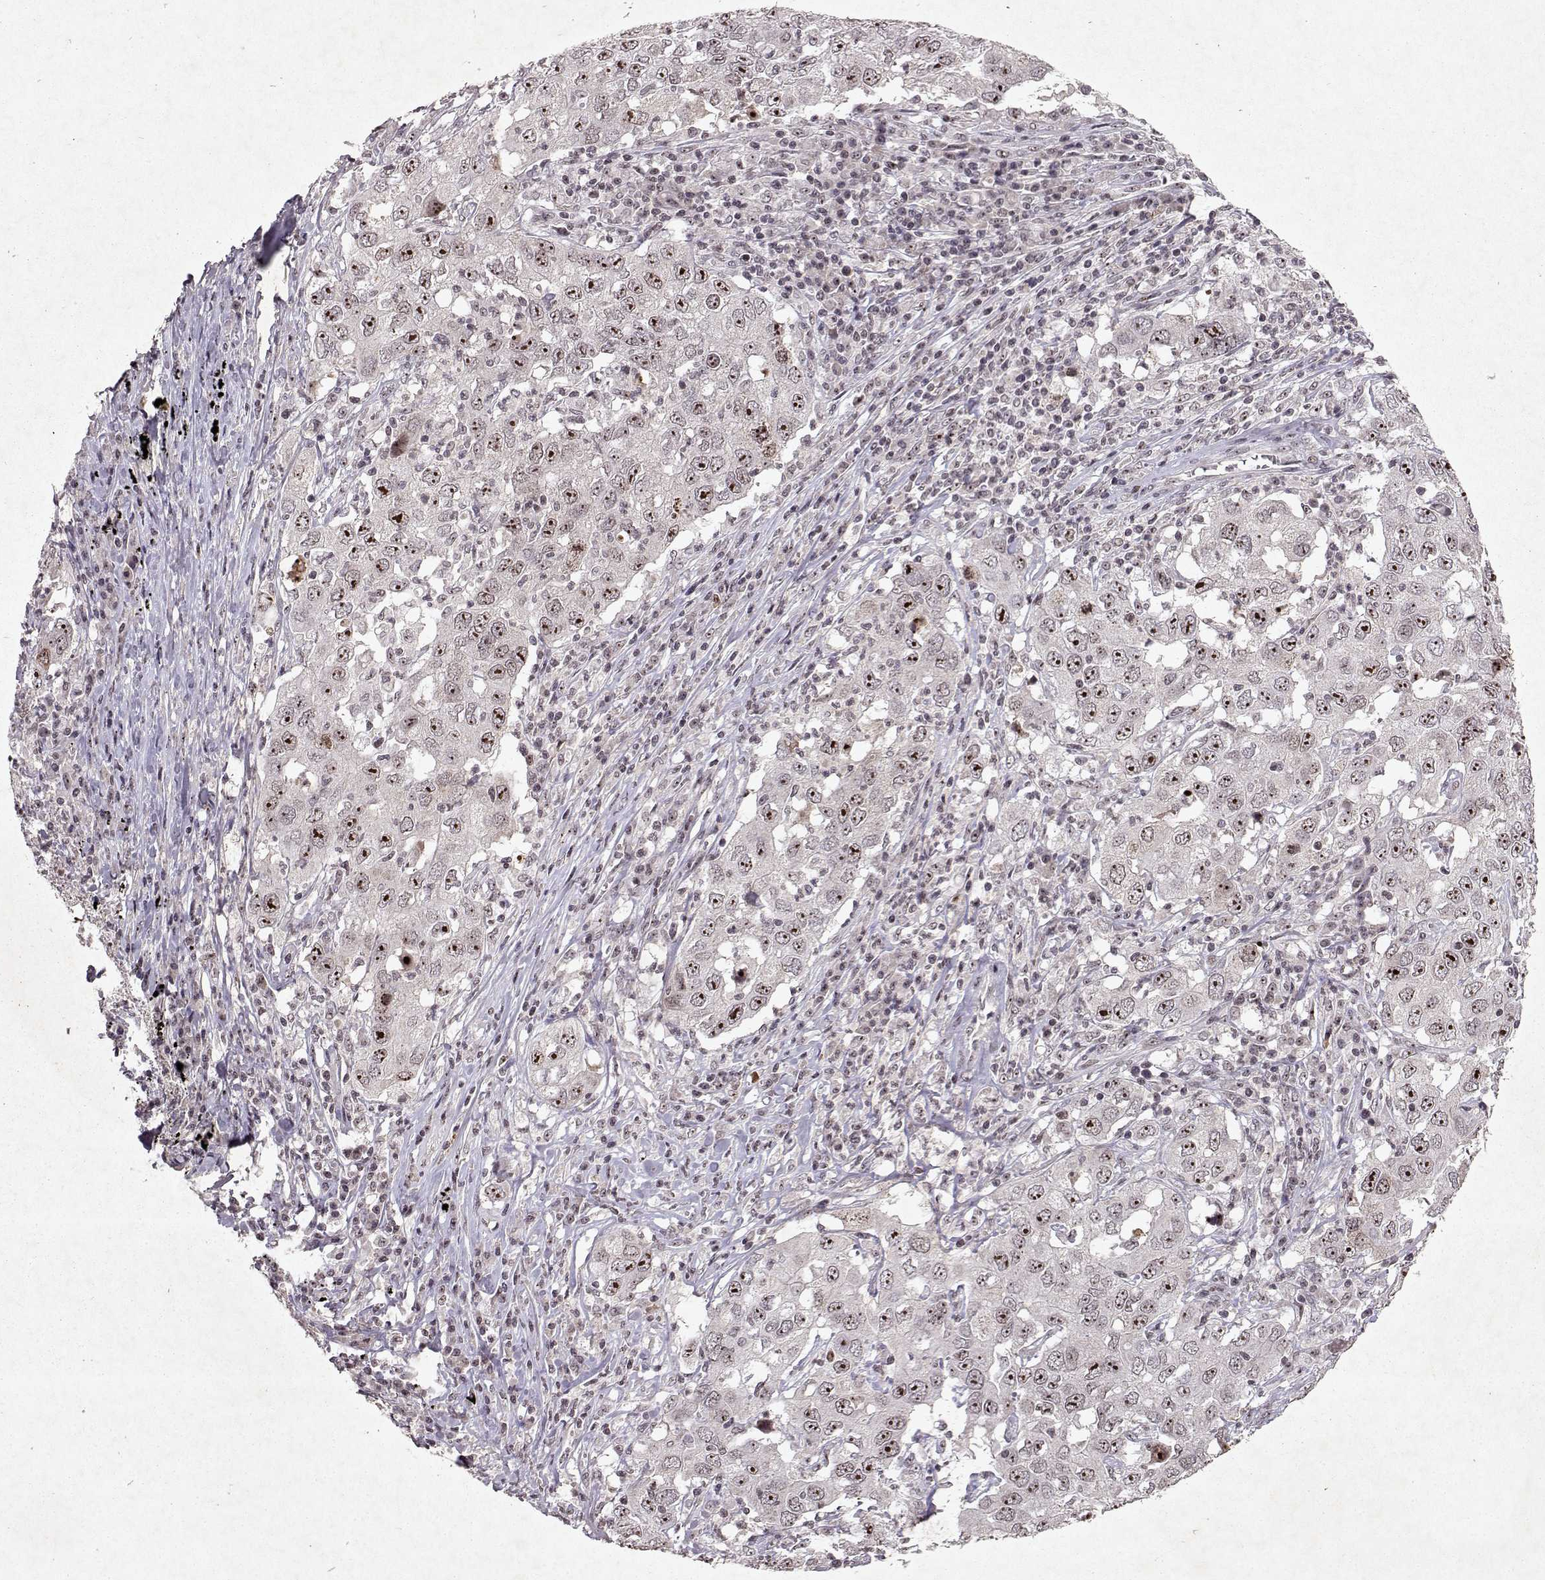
{"staining": {"intensity": "strong", "quantity": ">75%", "location": "nuclear"}, "tissue": "lung cancer", "cell_type": "Tumor cells", "image_type": "cancer", "snomed": [{"axis": "morphology", "description": "Adenocarcinoma, NOS"}, {"axis": "topography", "description": "Lung"}], "caption": "DAB immunohistochemical staining of human adenocarcinoma (lung) reveals strong nuclear protein positivity in approximately >75% of tumor cells.", "gene": "DDX56", "patient": {"sex": "male", "age": 73}}